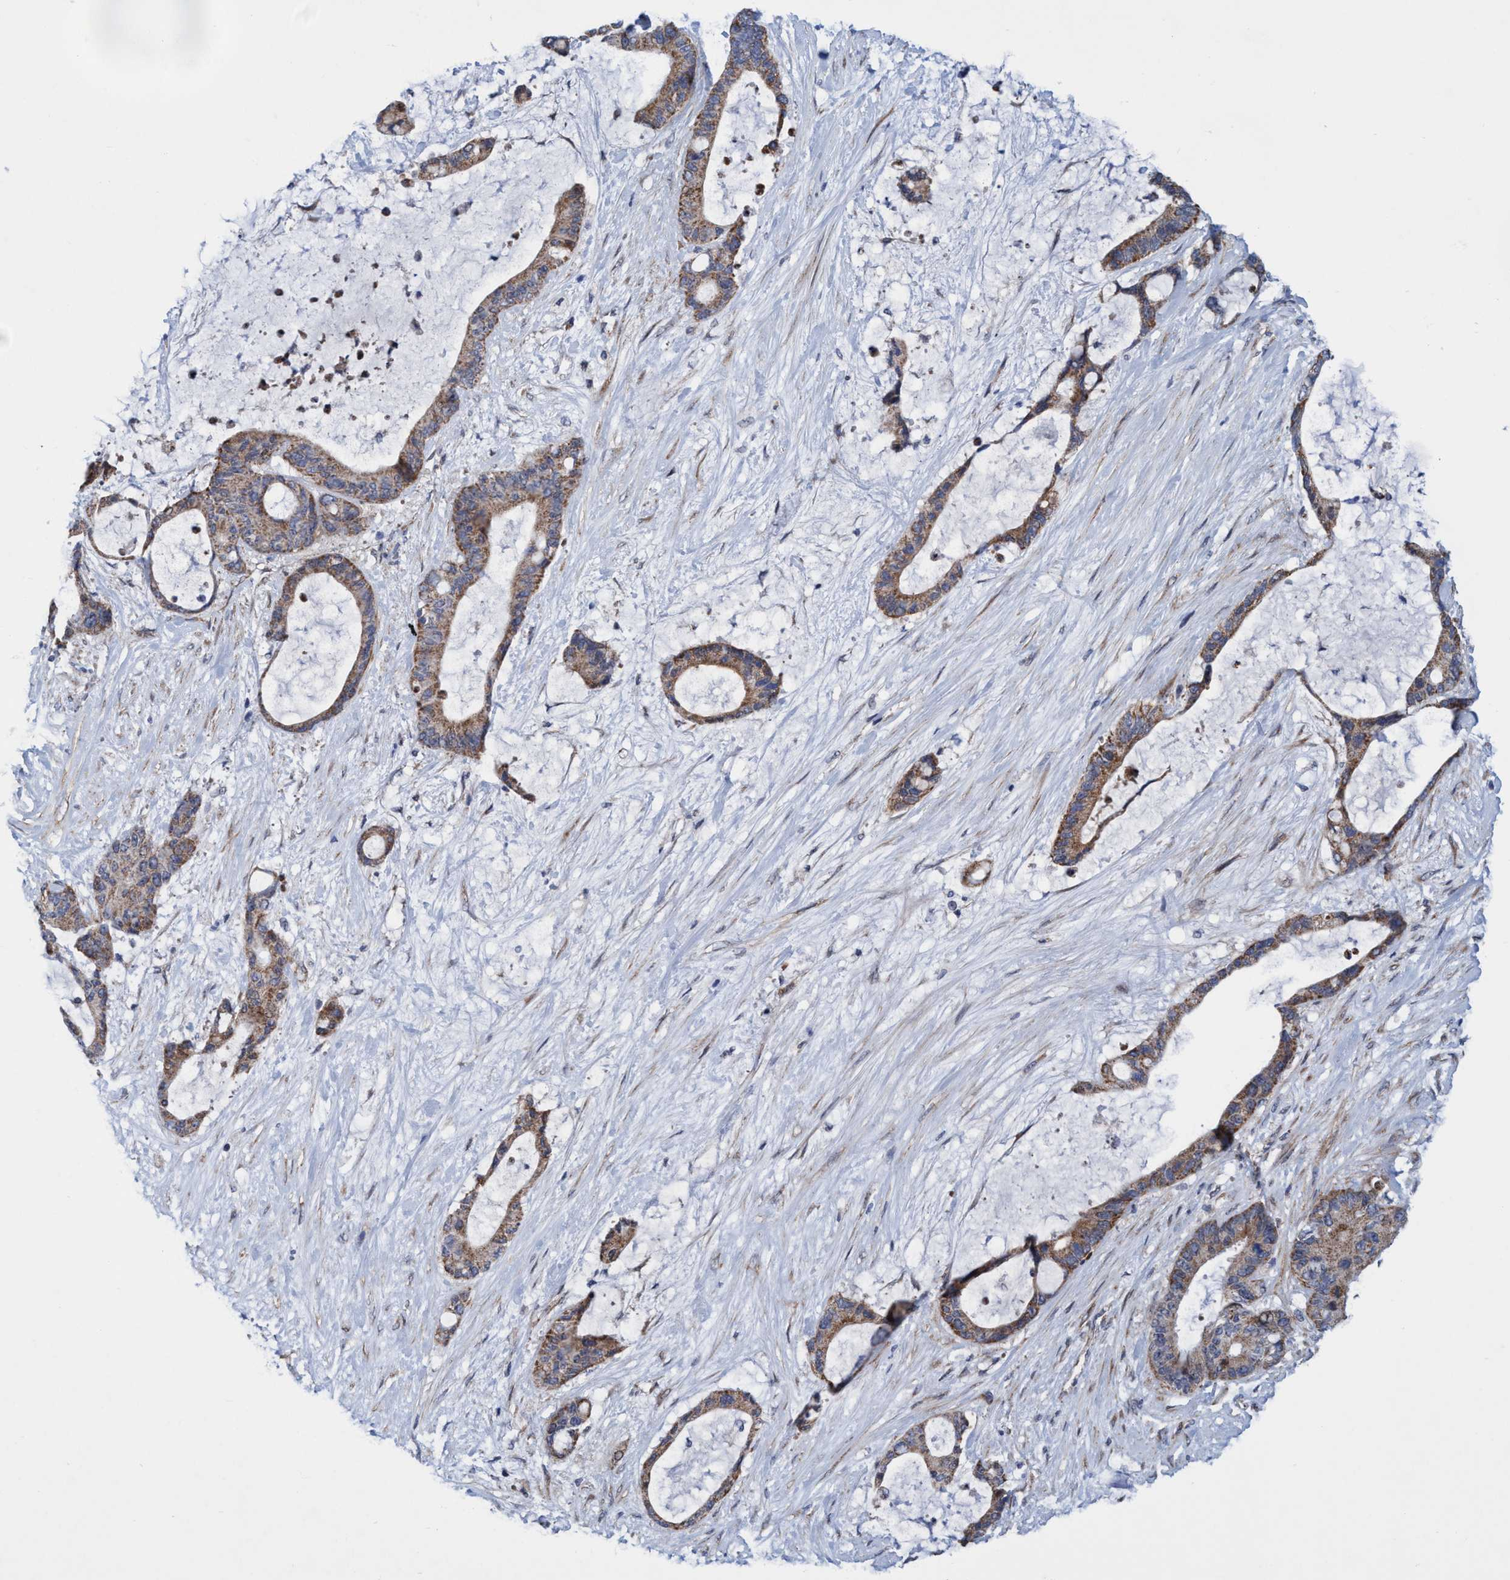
{"staining": {"intensity": "moderate", "quantity": ">75%", "location": "cytoplasmic/membranous"}, "tissue": "liver cancer", "cell_type": "Tumor cells", "image_type": "cancer", "snomed": [{"axis": "morphology", "description": "Cholangiocarcinoma"}, {"axis": "topography", "description": "Liver"}], "caption": "Immunohistochemistry staining of liver cholangiocarcinoma, which exhibits medium levels of moderate cytoplasmic/membranous staining in approximately >75% of tumor cells indicating moderate cytoplasmic/membranous protein staining. The staining was performed using DAB (brown) for protein detection and nuclei were counterstained in hematoxylin (blue).", "gene": "POLR1F", "patient": {"sex": "female", "age": 73}}